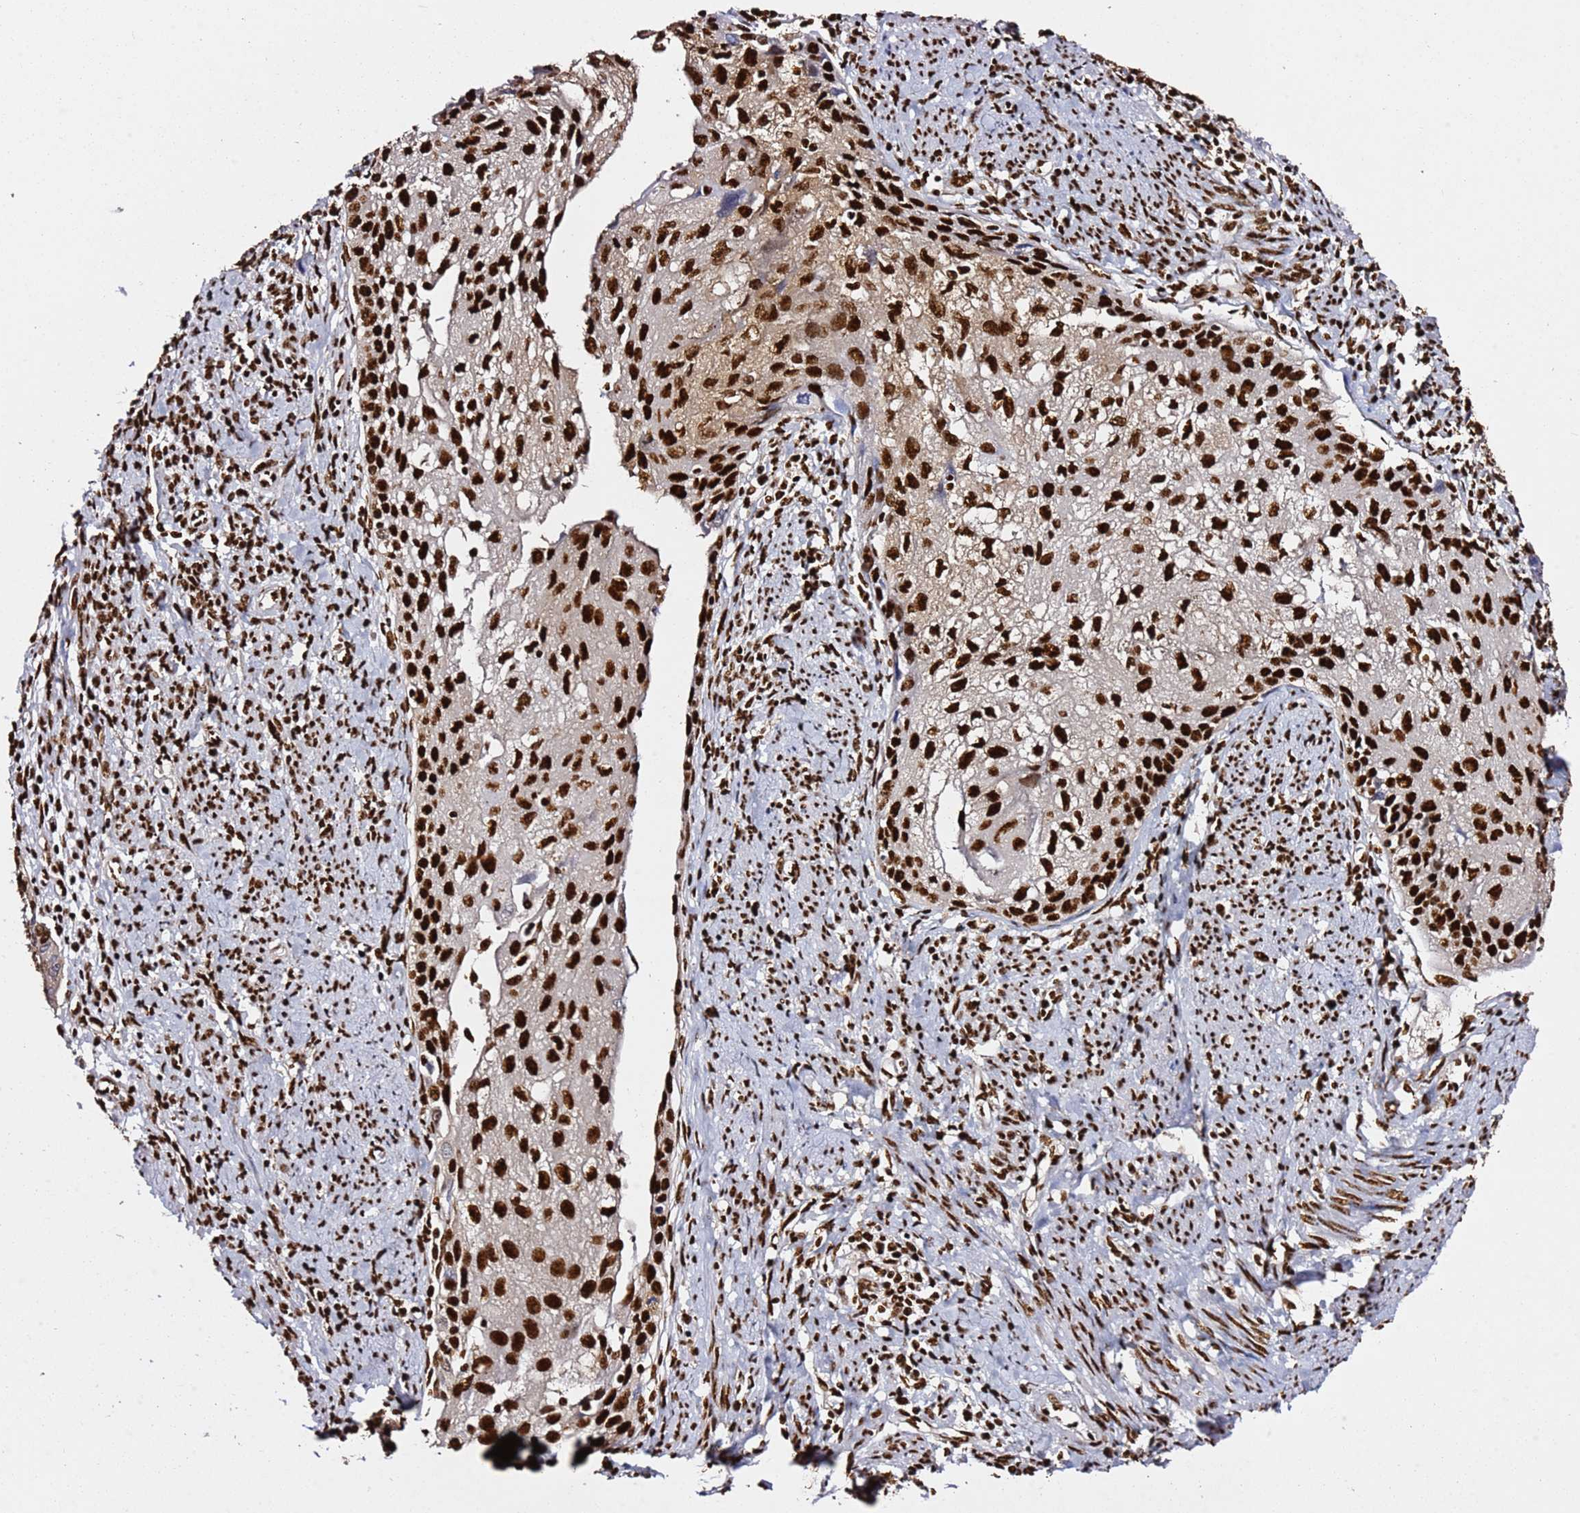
{"staining": {"intensity": "strong", "quantity": ">75%", "location": "nuclear"}, "tissue": "cervical cancer", "cell_type": "Tumor cells", "image_type": "cancer", "snomed": [{"axis": "morphology", "description": "Squamous cell carcinoma, NOS"}, {"axis": "topography", "description": "Cervix"}], "caption": "High-power microscopy captured an immunohistochemistry (IHC) histopathology image of cervical squamous cell carcinoma, revealing strong nuclear staining in about >75% of tumor cells.", "gene": "C6orf226", "patient": {"sex": "female", "age": 67}}